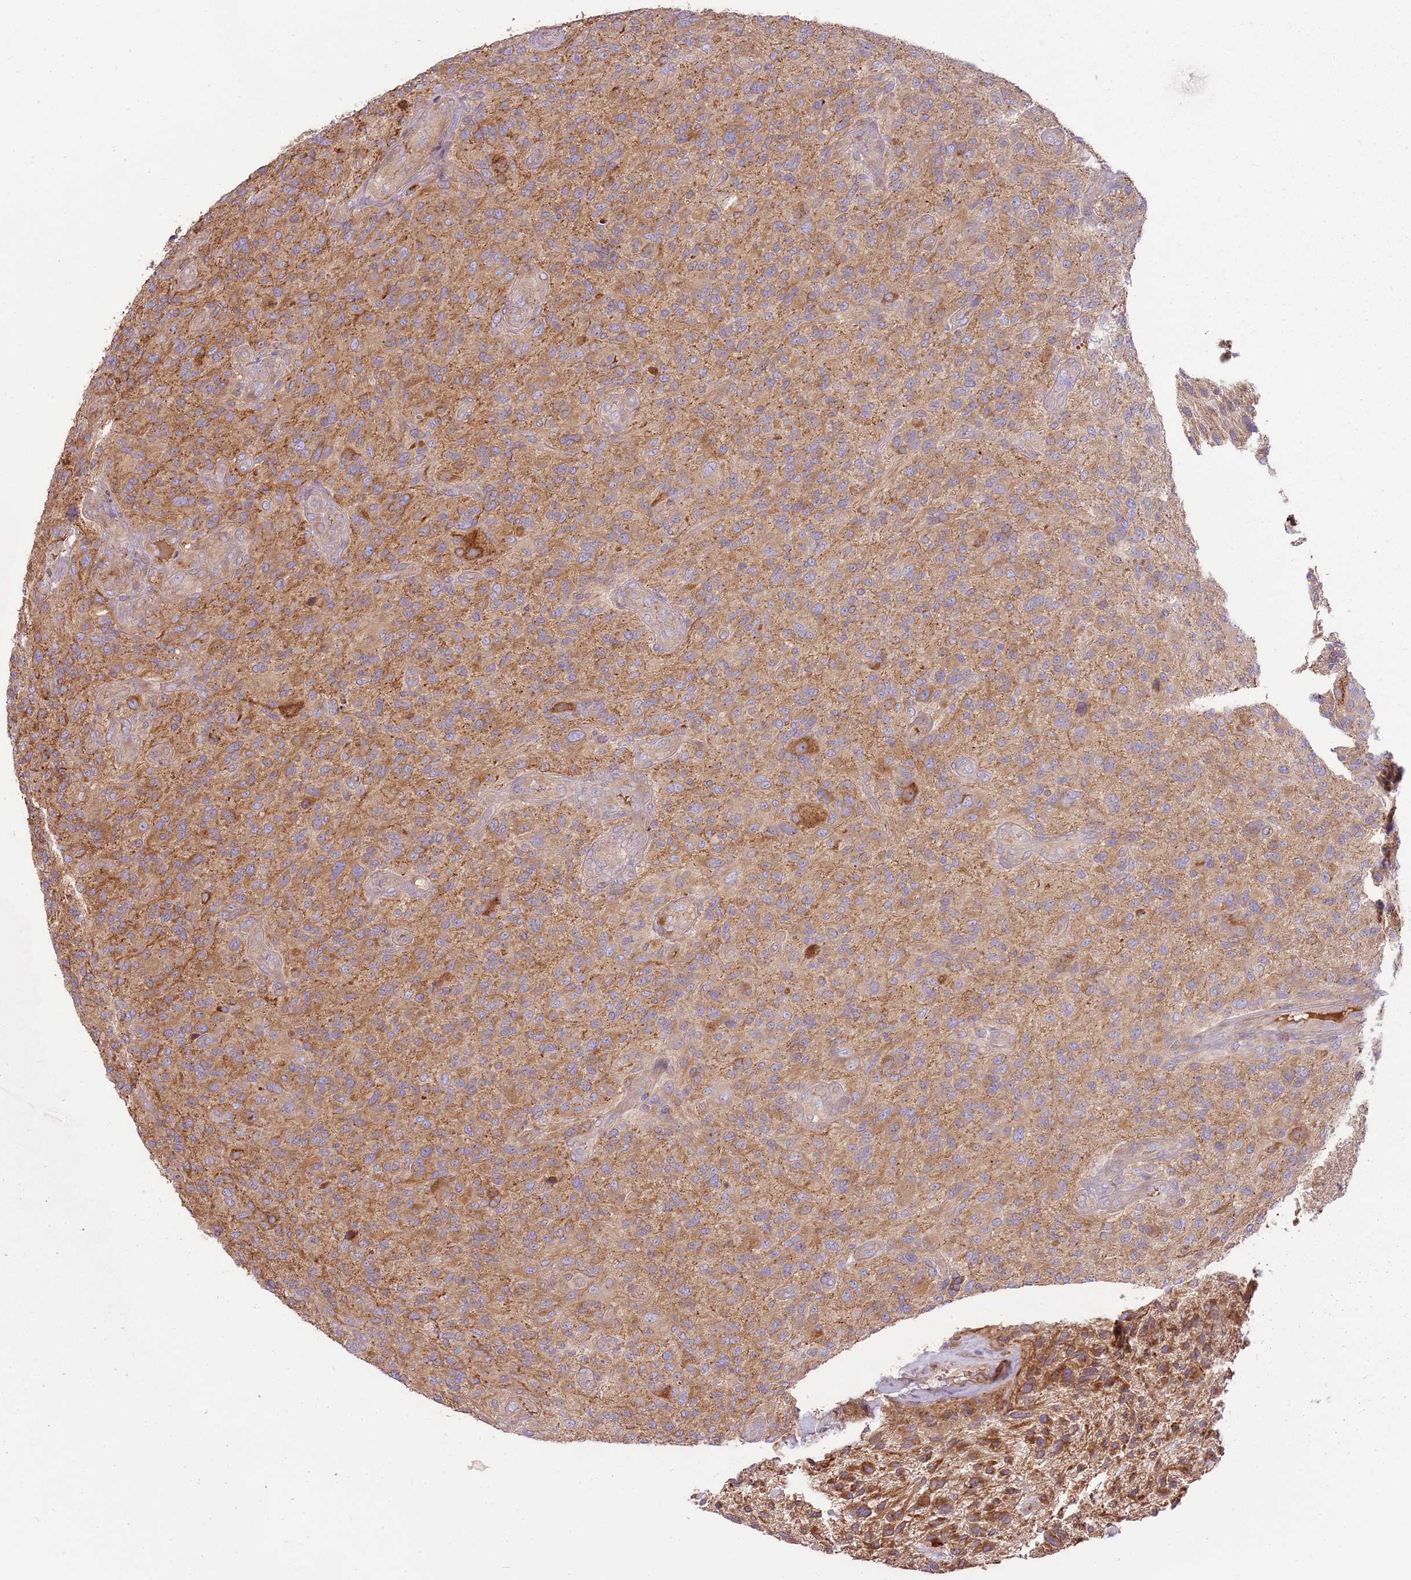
{"staining": {"intensity": "moderate", "quantity": ">75%", "location": "cytoplasmic/membranous"}, "tissue": "glioma", "cell_type": "Tumor cells", "image_type": "cancer", "snomed": [{"axis": "morphology", "description": "Glioma, malignant, High grade"}, {"axis": "topography", "description": "Brain"}], "caption": "Human malignant glioma (high-grade) stained with a brown dye shows moderate cytoplasmic/membranous positive positivity in about >75% of tumor cells.", "gene": "EMC1", "patient": {"sex": "male", "age": 47}}